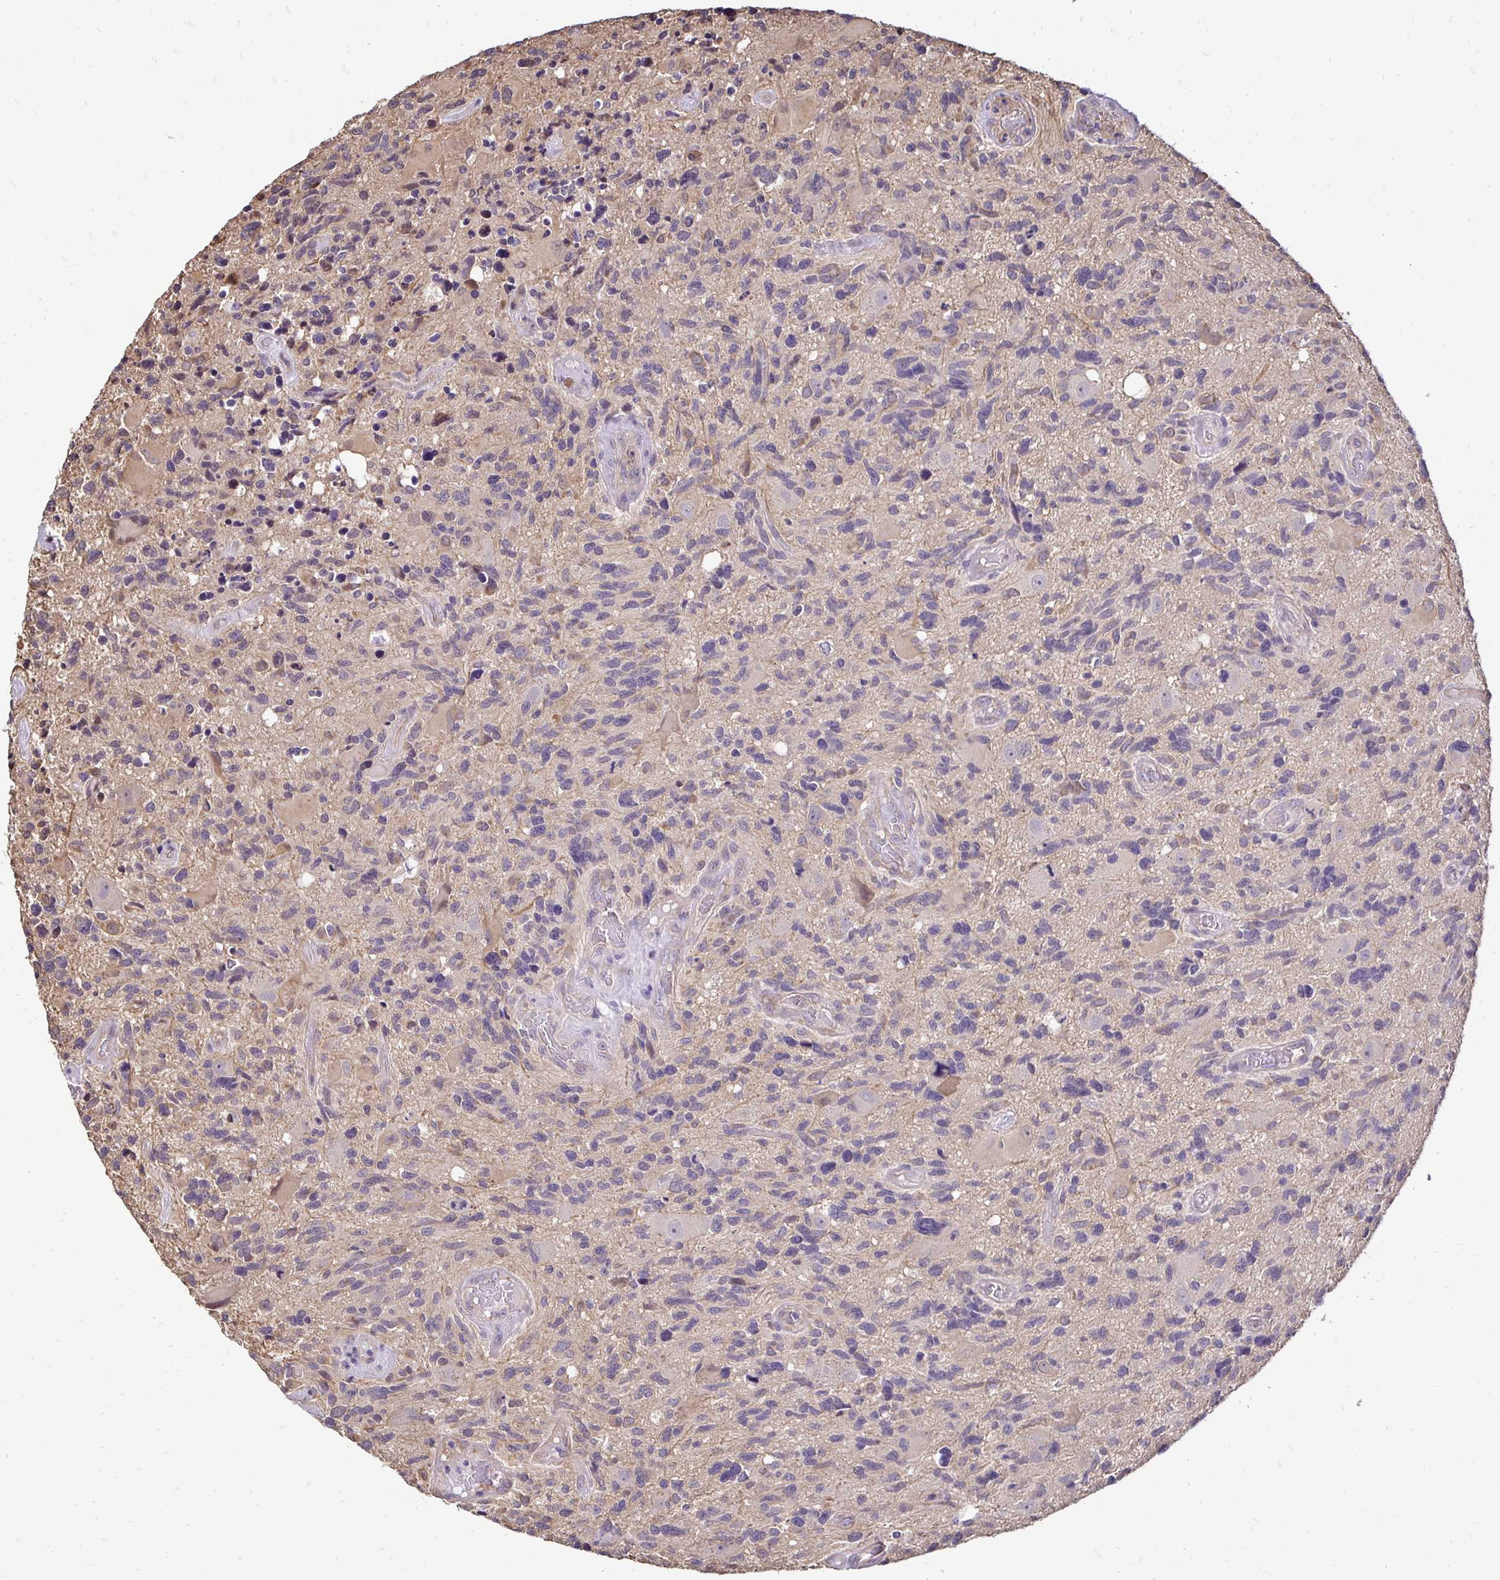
{"staining": {"intensity": "negative", "quantity": "none", "location": "none"}, "tissue": "glioma", "cell_type": "Tumor cells", "image_type": "cancer", "snomed": [{"axis": "morphology", "description": "Glioma, malignant, High grade"}, {"axis": "topography", "description": "Brain"}], "caption": "Glioma was stained to show a protein in brown. There is no significant positivity in tumor cells.", "gene": "SLC9A1", "patient": {"sex": "male", "age": 49}}